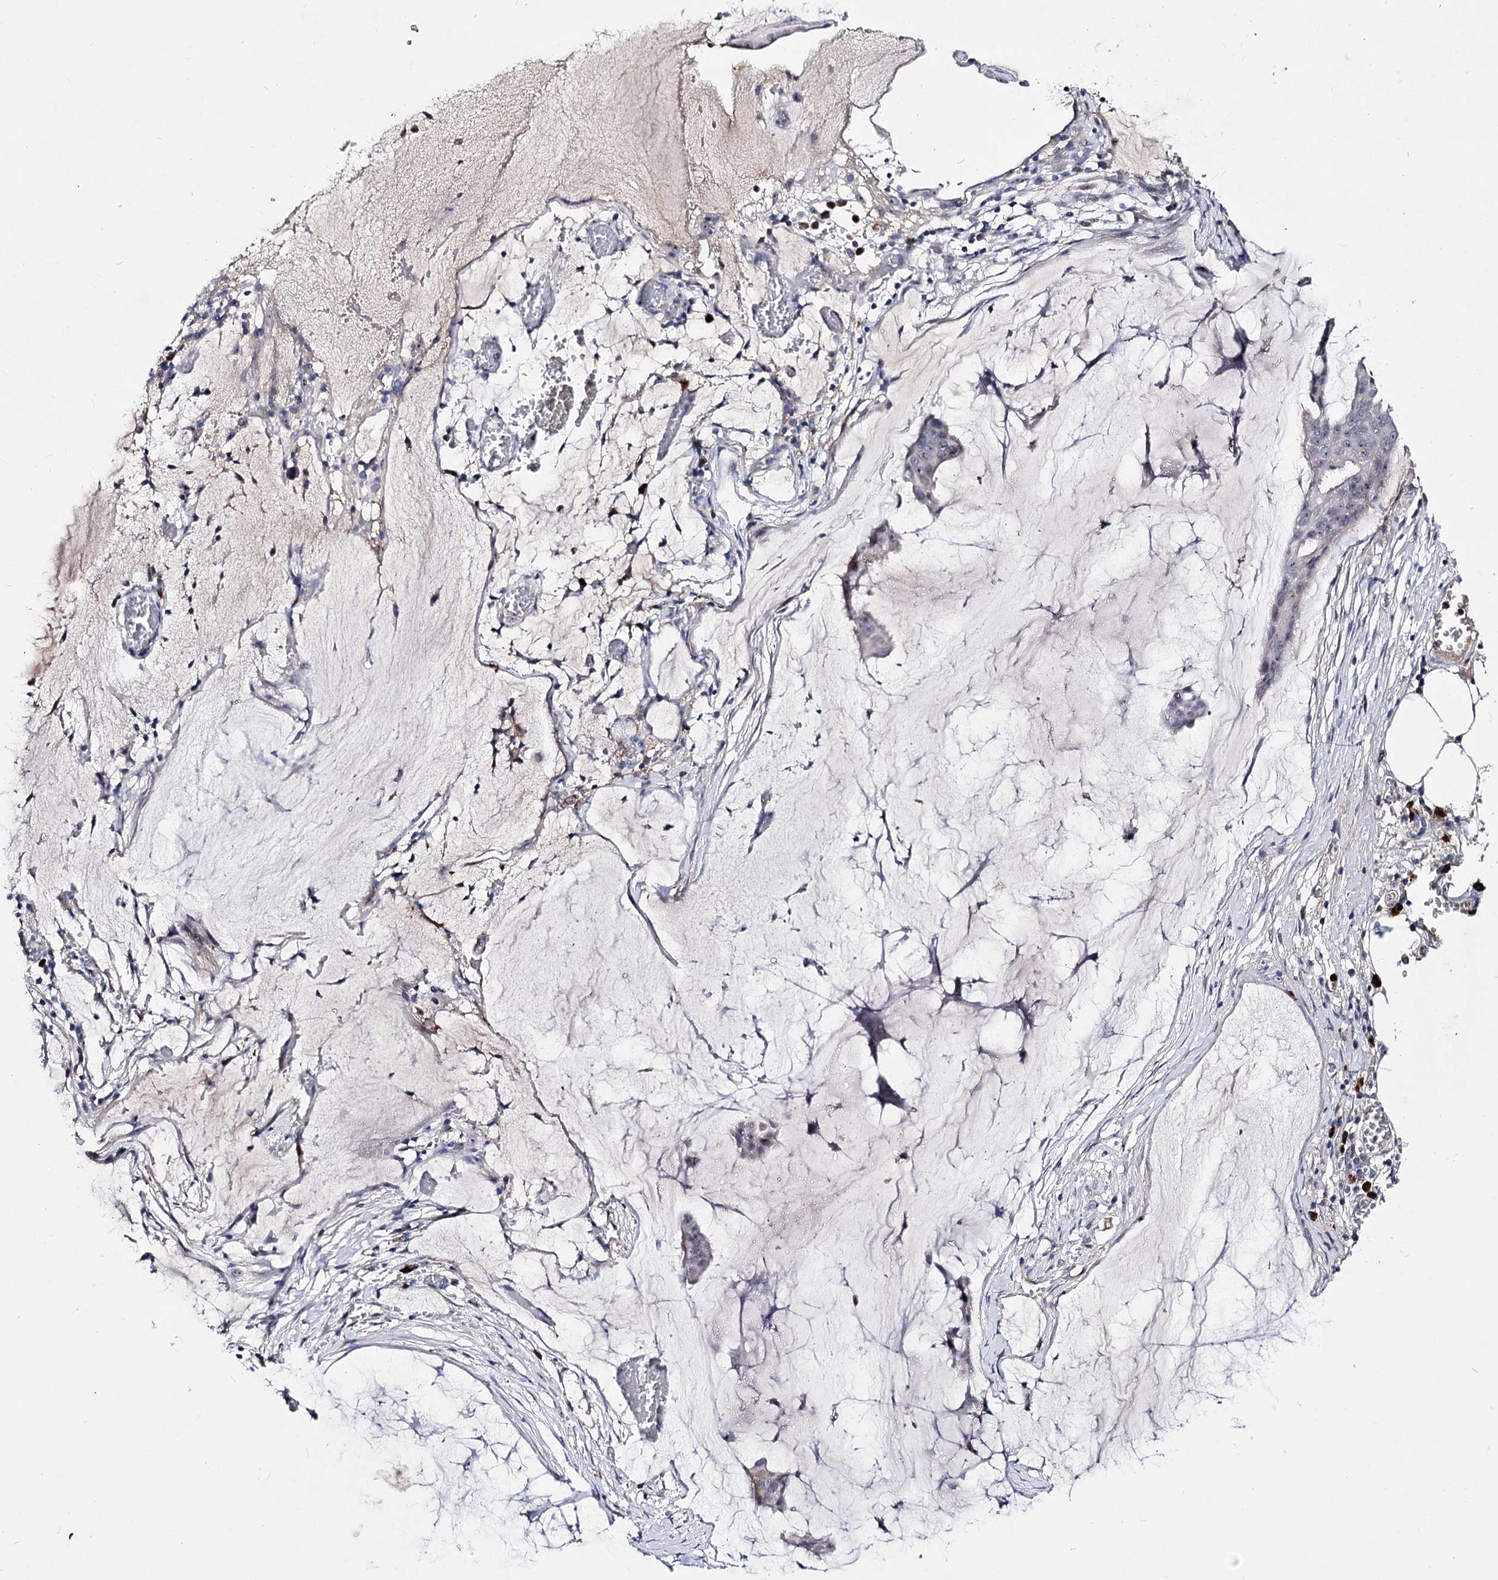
{"staining": {"intensity": "negative", "quantity": "none", "location": "none"}, "tissue": "ovarian cancer", "cell_type": "Tumor cells", "image_type": "cancer", "snomed": [{"axis": "morphology", "description": "Cystadenocarcinoma, mucinous, NOS"}, {"axis": "topography", "description": "Ovary"}], "caption": "Human ovarian mucinous cystadenocarcinoma stained for a protein using IHC reveals no expression in tumor cells.", "gene": "PCGF5", "patient": {"sex": "female", "age": 73}}